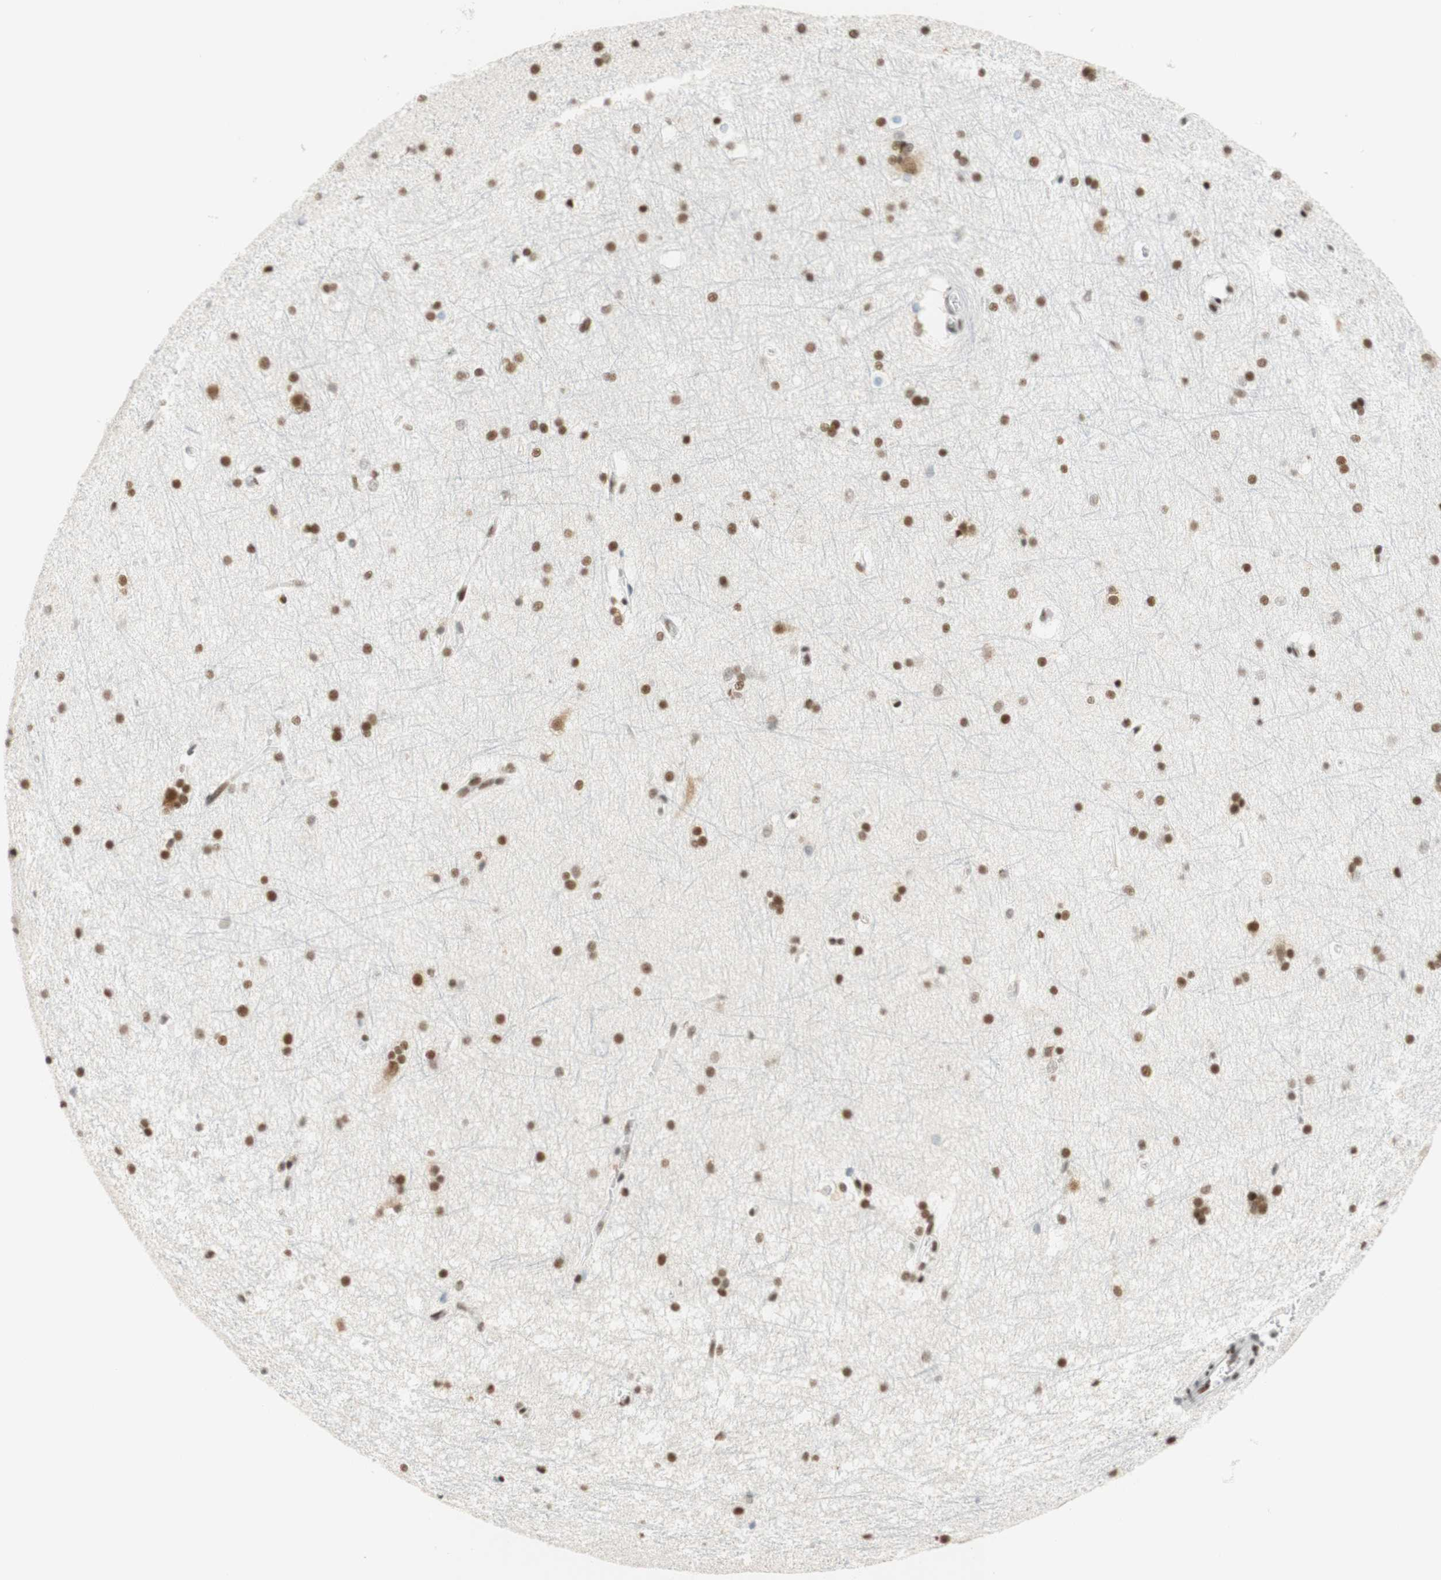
{"staining": {"intensity": "moderate", "quantity": "25%-75%", "location": "nuclear"}, "tissue": "hippocampus", "cell_type": "Glial cells", "image_type": "normal", "snomed": [{"axis": "morphology", "description": "Normal tissue, NOS"}, {"axis": "topography", "description": "Hippocampus"}], "caption": "This photomicrograph demonstrates IHC staining of normal hippocampus, with medium moderate nuclear positivity in approximately 25%-75% of glial cells.", "gene": "RNF20", "patient": {"sex": "female", "age": 19}}